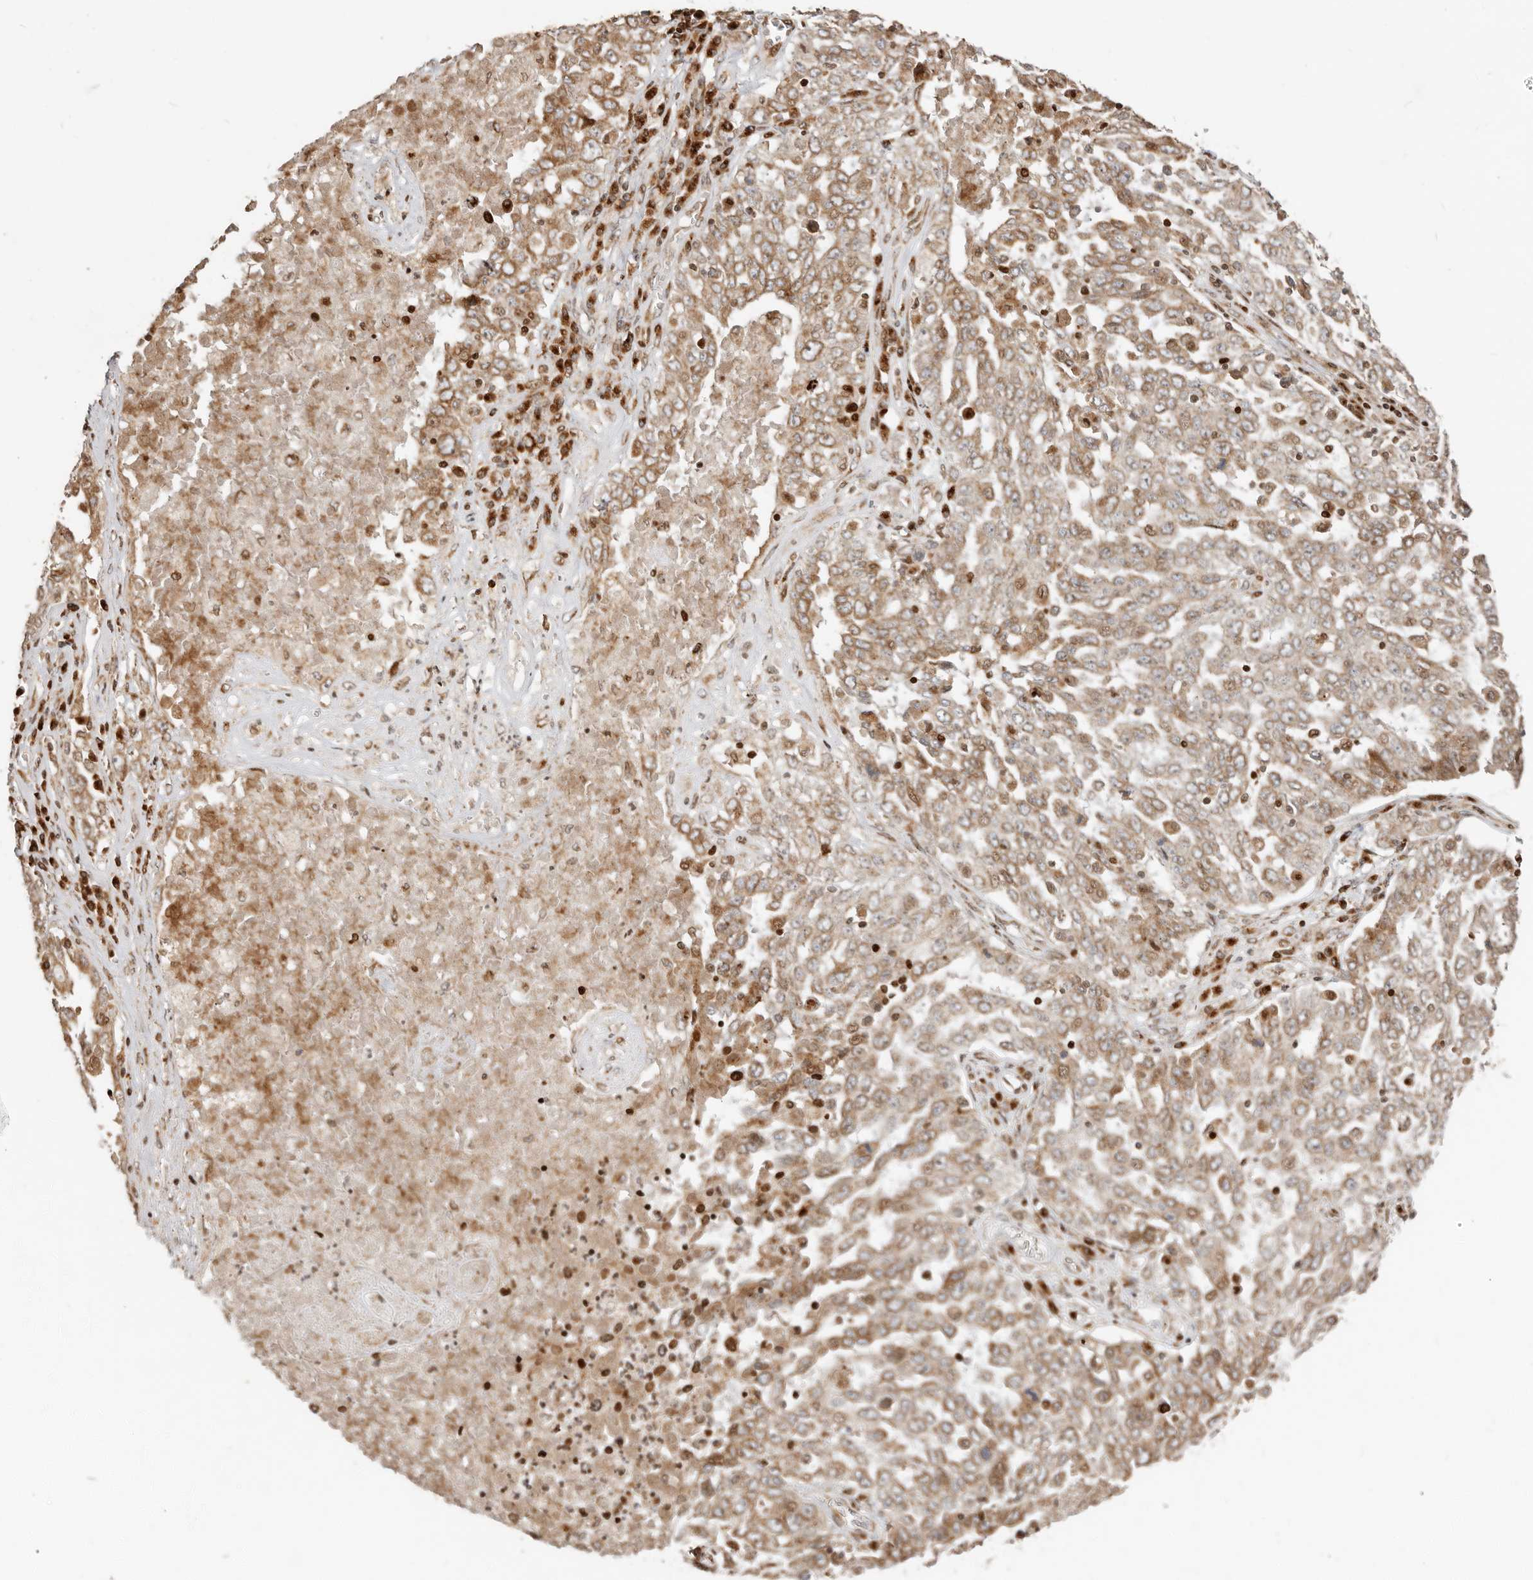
{"staining": {"intensity": "moderate", "quantity": ">75%", "location": "cytoplasmic/membranous"}, "tissue": "ovarian cancer", "cell_type": "Tumor cells", "image_type": "cancer", "snomed": [{"axis": "morphology", "description": "Carcinoma, endometroid"}, {"axis": "topography", "description": "Ovary"}], "caption": "Immunohistochemistry of human ovarian cancer (endometroid carcinoma) displays medium levels of moderate cytoplasmic/membranous expression in approximately >75% of tumor cells.", "gene": "TRIM4", "patient": {"sex": "female", "age": 62}}